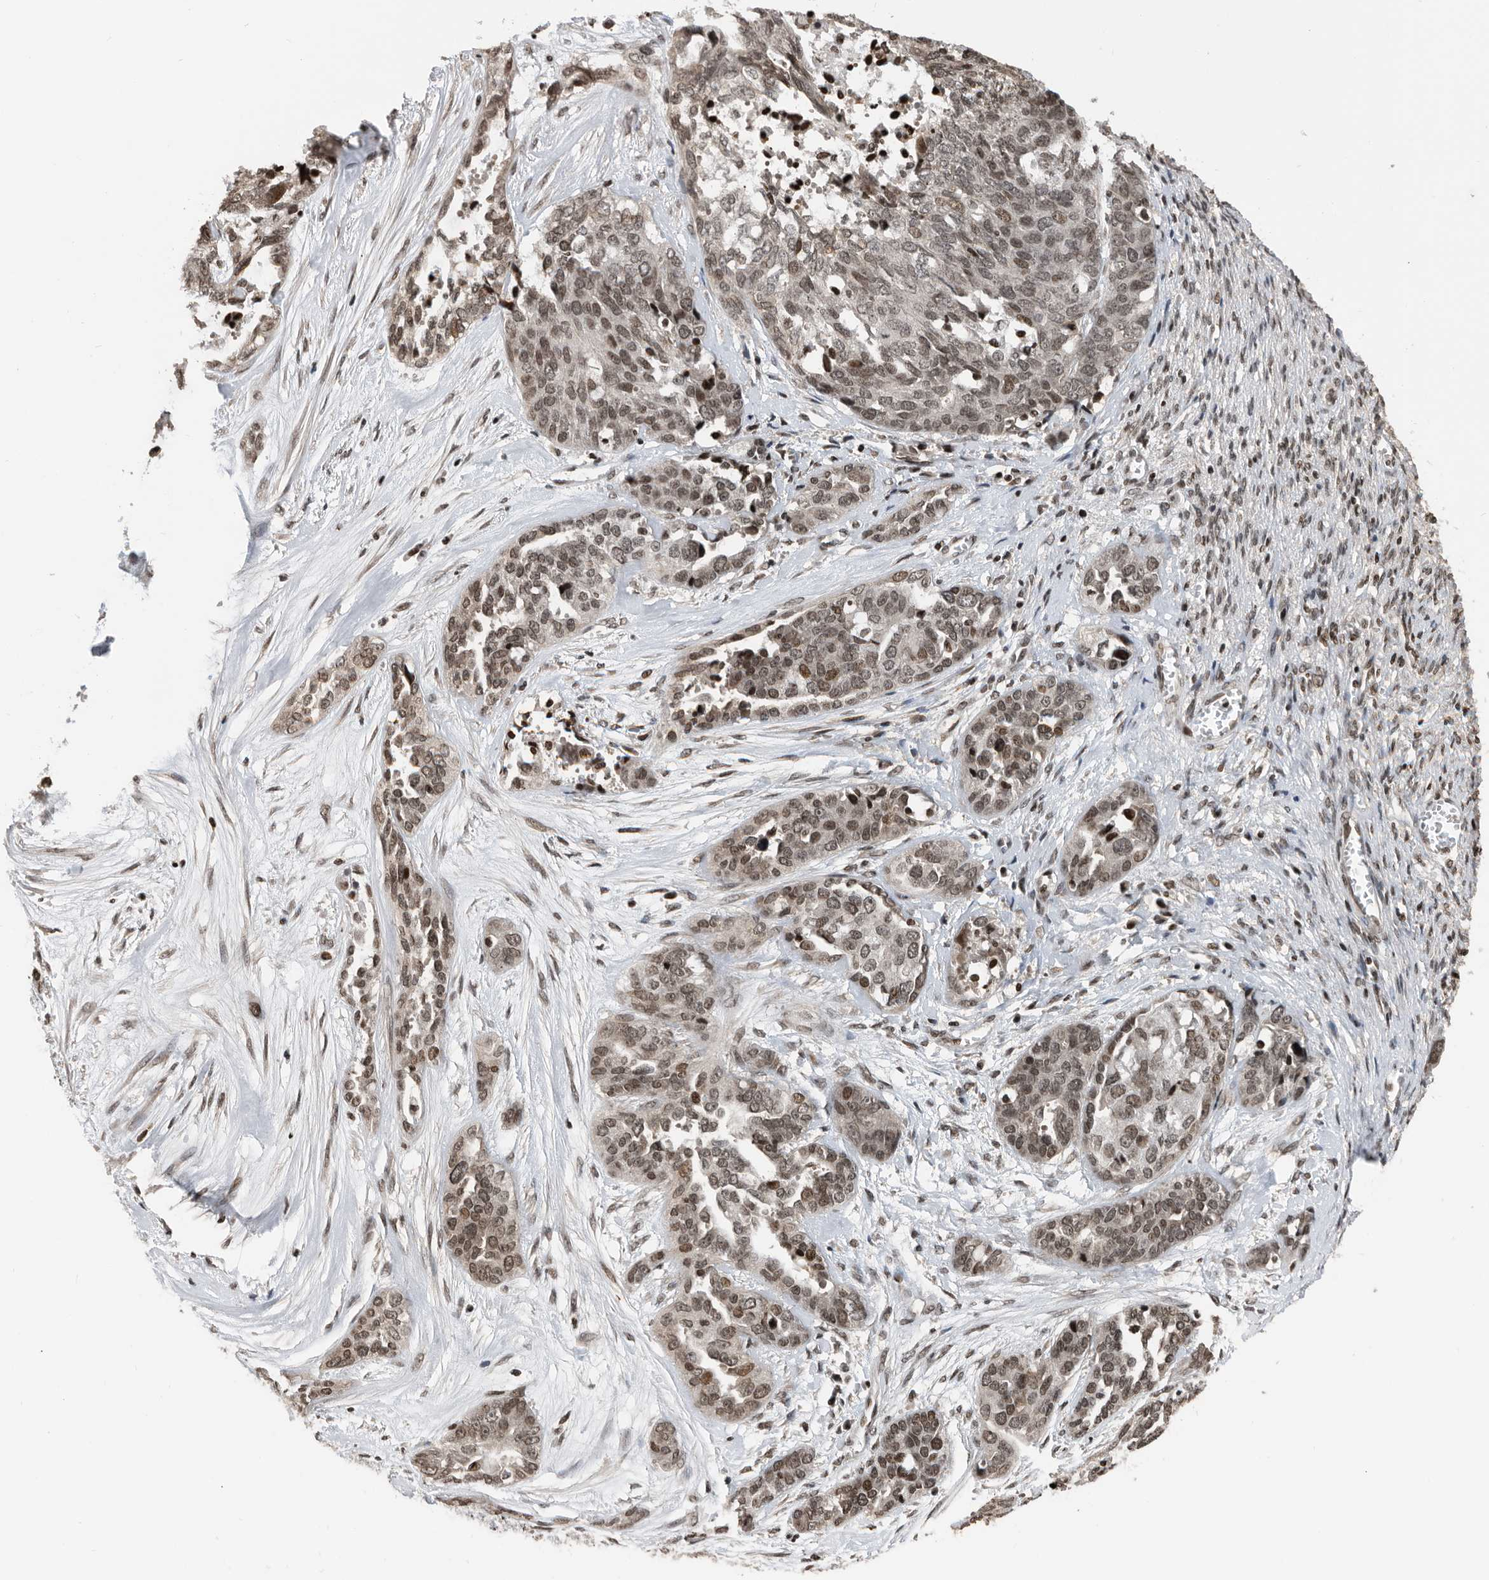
{"staining": {"intensity": "weak", "quantity": ">75%", "location": "nuclear"}, "tissue": "ovarian cancer", "cell_type": "Tumor cells", "image_type": "cancer", "snomed": [{"axis": "morphology", "description": "Cystadenocarcinoma, serous, NOS"}, {"axis": "topography", "description": "Ovary"}], "caption": "IHC (DAB (3,3'-diaminobenzidine)) staining of ovarian cancer reveals weak nuclear protein staining in about >75% of tumor cells. (DAB (3,3'-diaminobenzidine) = brown stain, brightfield microscopy at high magnification).", "gene": "SNRNP48", "patient": {"sex": "female", "age": 44}}